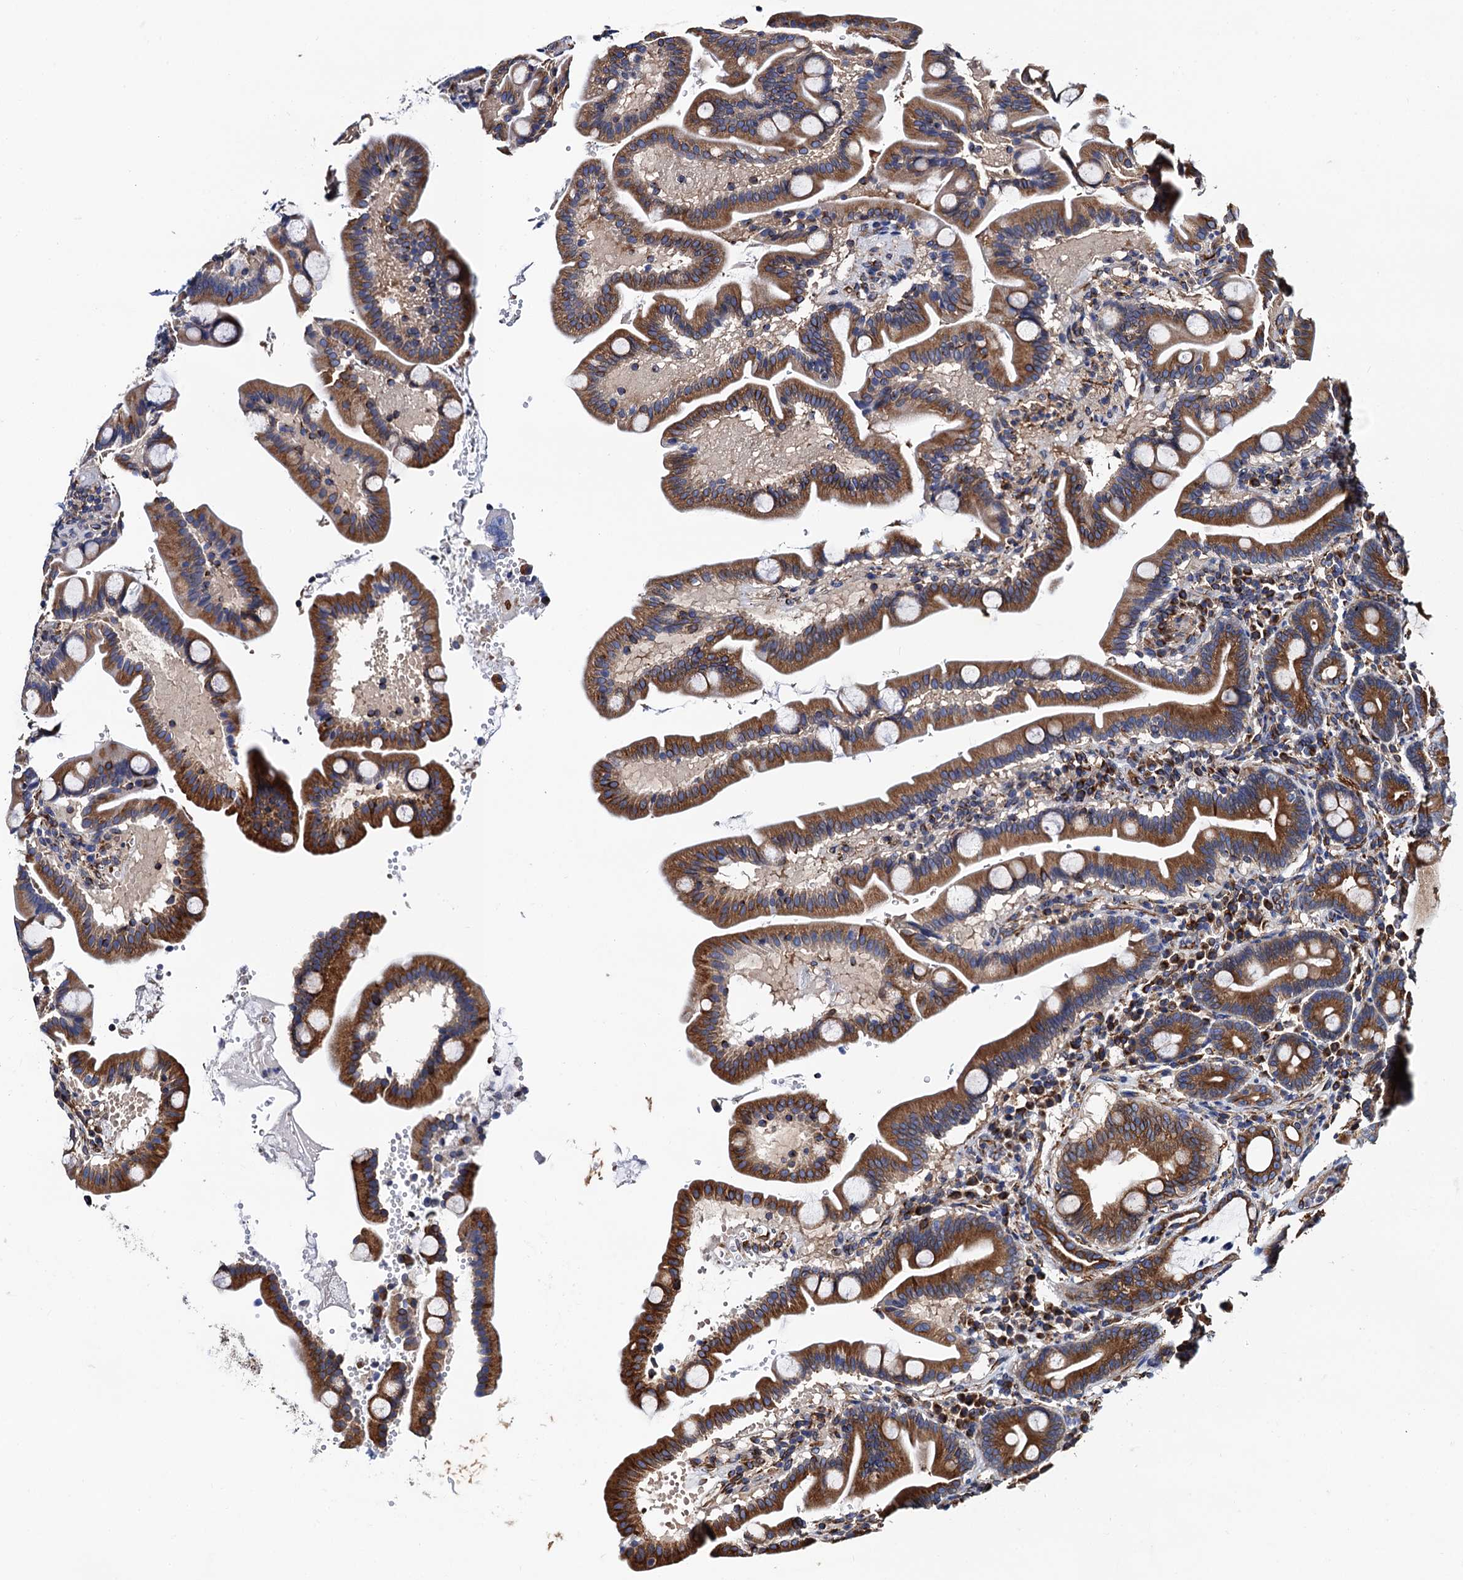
{"staining": {"intensity": "moderate", "quantity": "25%-75%", "location": "cytoplasmic/membranous"}, "tissue": "duodenum", "cell_type": "Glandular cells", "image_type": "normal", "snomed": [{"axis": "morphology", "description": "Normal tissue, NOS"}, {"axis": "topography", "description": "Duodenum"}], "caption": "Glandular cells exhibit medium levels of moderate cytoplasmic/membranous expression in about 25%-75% of cells in benign duodenum. The staining was performed using DAB (3,3'-diaminobenzidine), with brown indicating positive protein expression. Nuclei are stained blue with hematoxylin.", "gene": "ZDHHC18", "patient": {"sex": "male", "age": 54}}